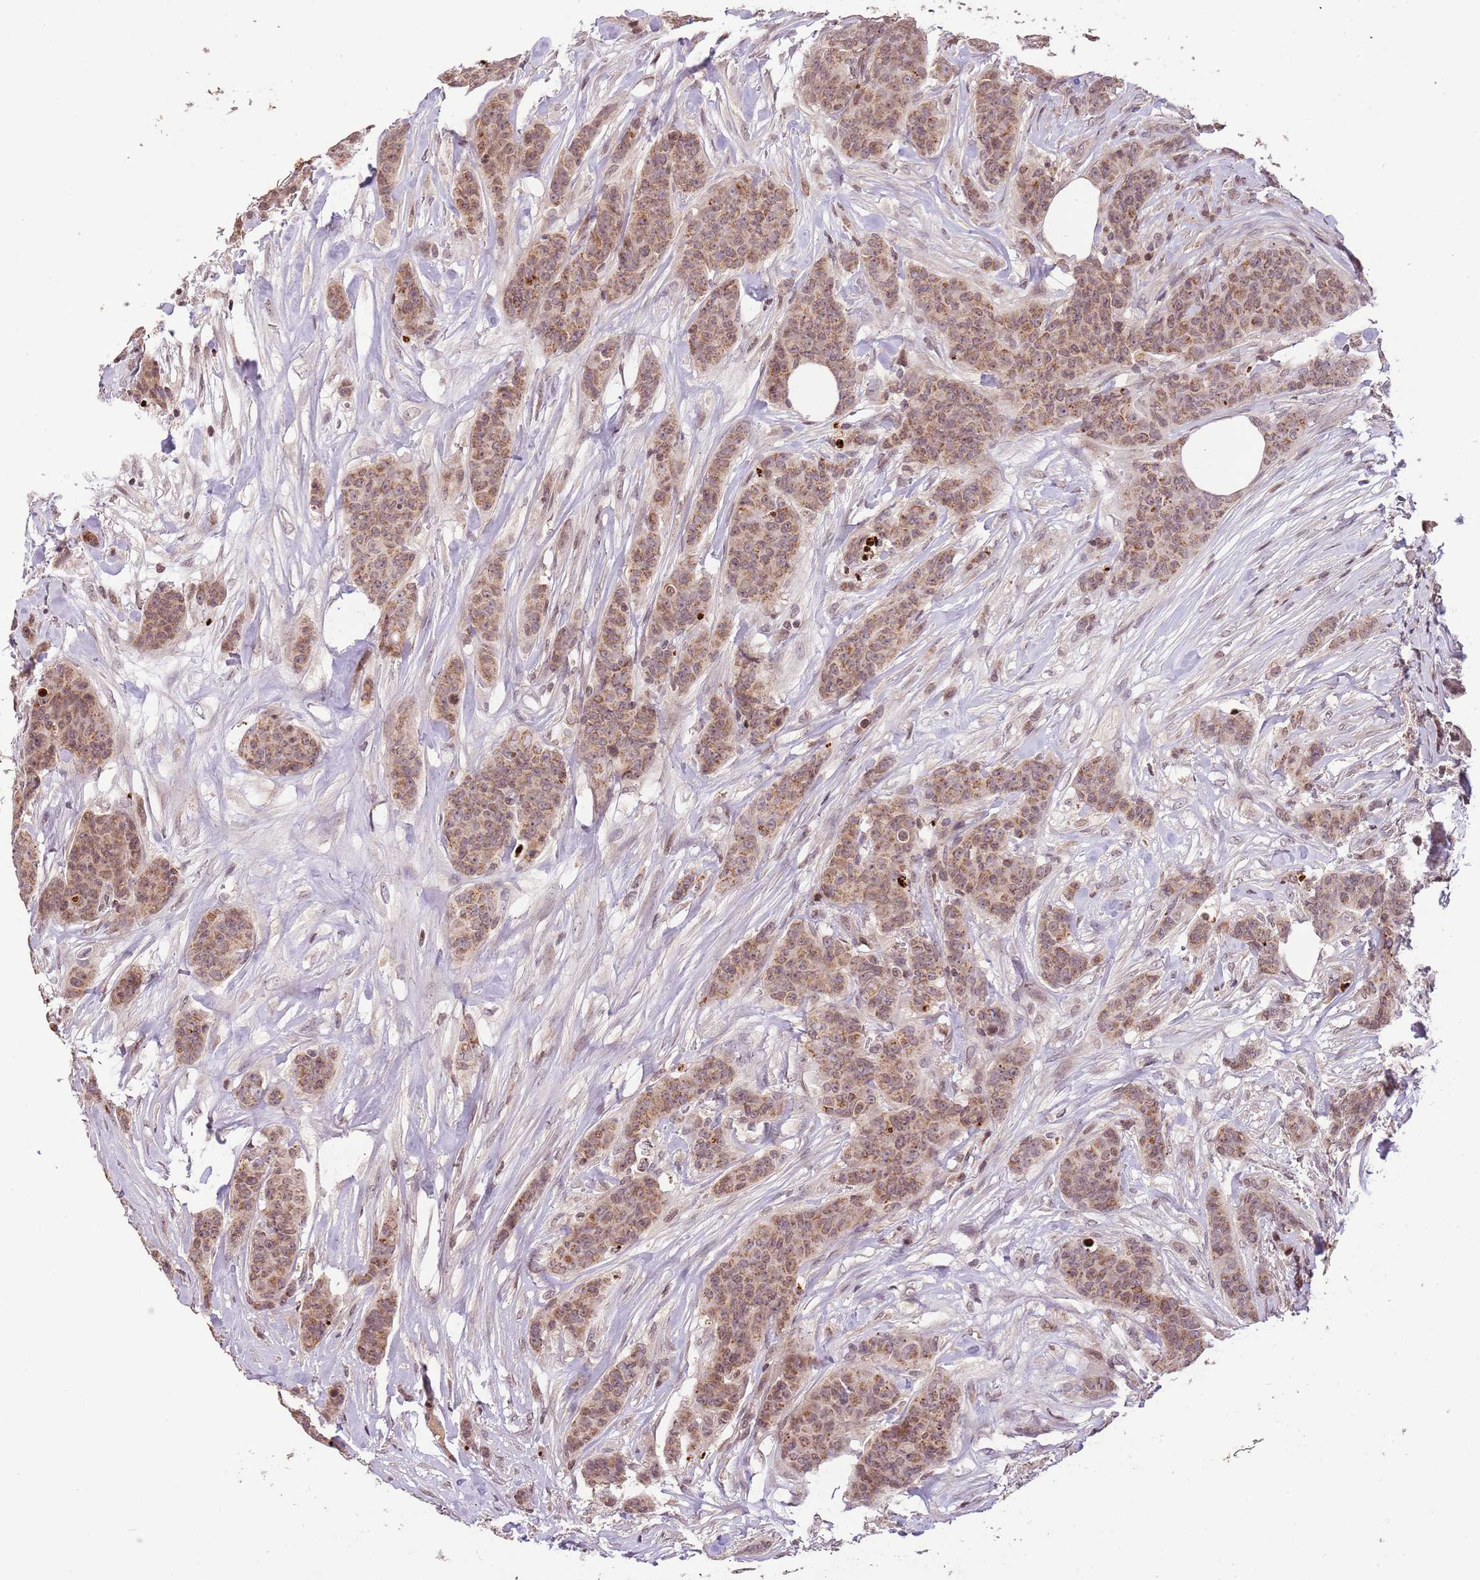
{"staining": {"intensity": "weak", "quantity": ">75%", "location": "cytoplasmic/membranous"}, "tissue": "breast cancer", "cell_type": "Tumor cells", "image_type": "cancer", "snomed": [{"axis": "morphology", "description": "Duct carcinoma"}, {"axis": "topography", "description": "Breast"}], "caption": "An immunohistochemistry (IHC) micrograph of neoplastic tissue is shown. Protein staining in brown shows weak cytoplasmic/membranous positivity in breast cancer within tumor cells. (brown staining indicates protein expression, while blue staining denotes nuclei).", "gene": "SAMSN1", "patient": {"sex": "female", "age": 40}}